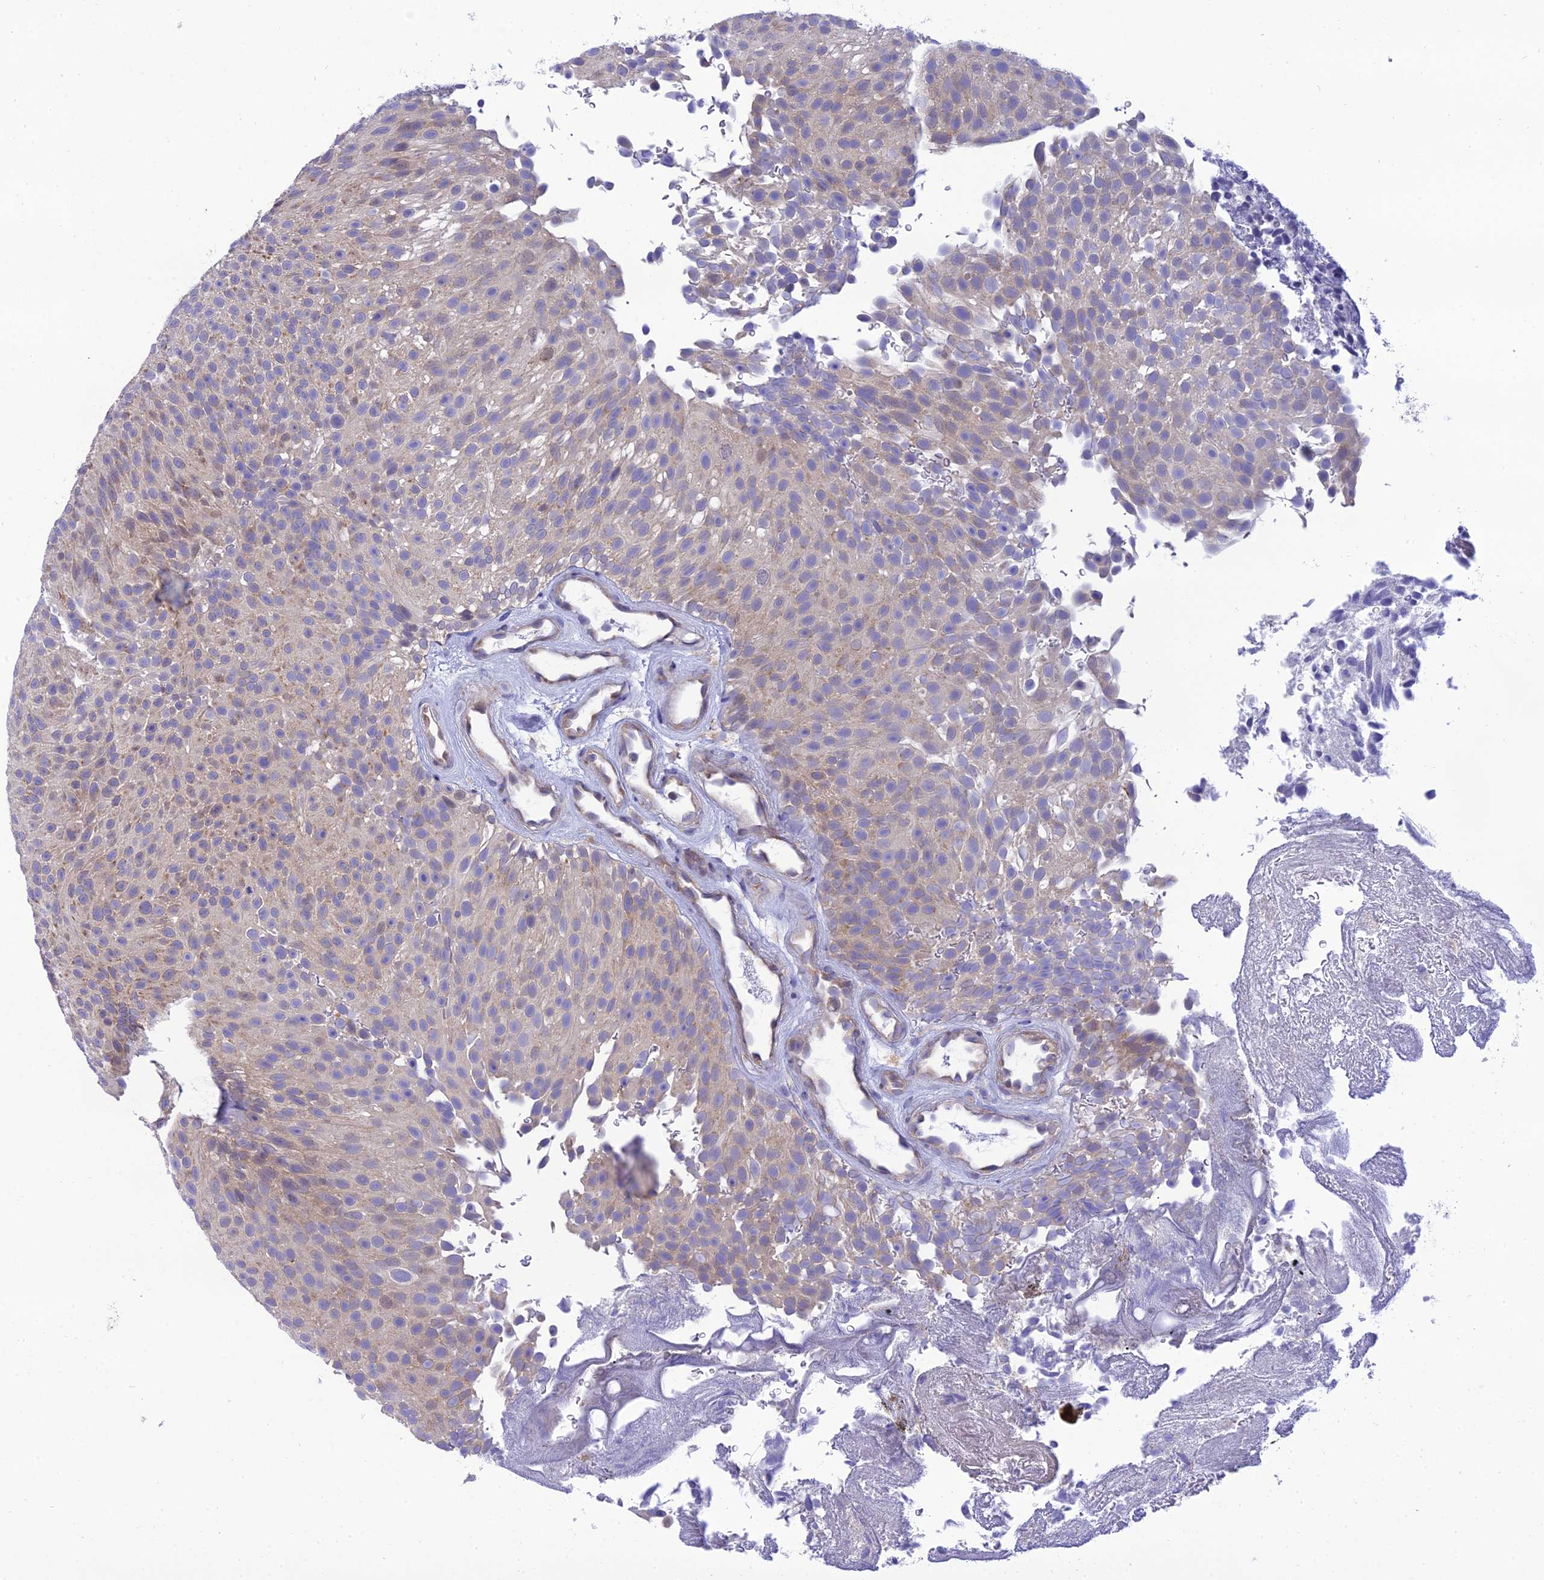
{"staining": {"intensity": "weak", "quantity": "<25%", "location": "cytoplasmic/membranous"}, "tissue": "urothelial cancer", "cell_type": "Tumor cells", "image_type": "cancer", "snomed": [{"axis": "morphology", "description": "Urothelial carcinoma, Low grade"}, {"axis": "topography", "description": "Urinary bladder"}], "caption": "DAB immunohistochemical staining of low-grade urothelial carcinoma reveals no significant positivity in tumor cells.", "gene": "CLCN7", "patient": {"sex": "male", "age": 78}}